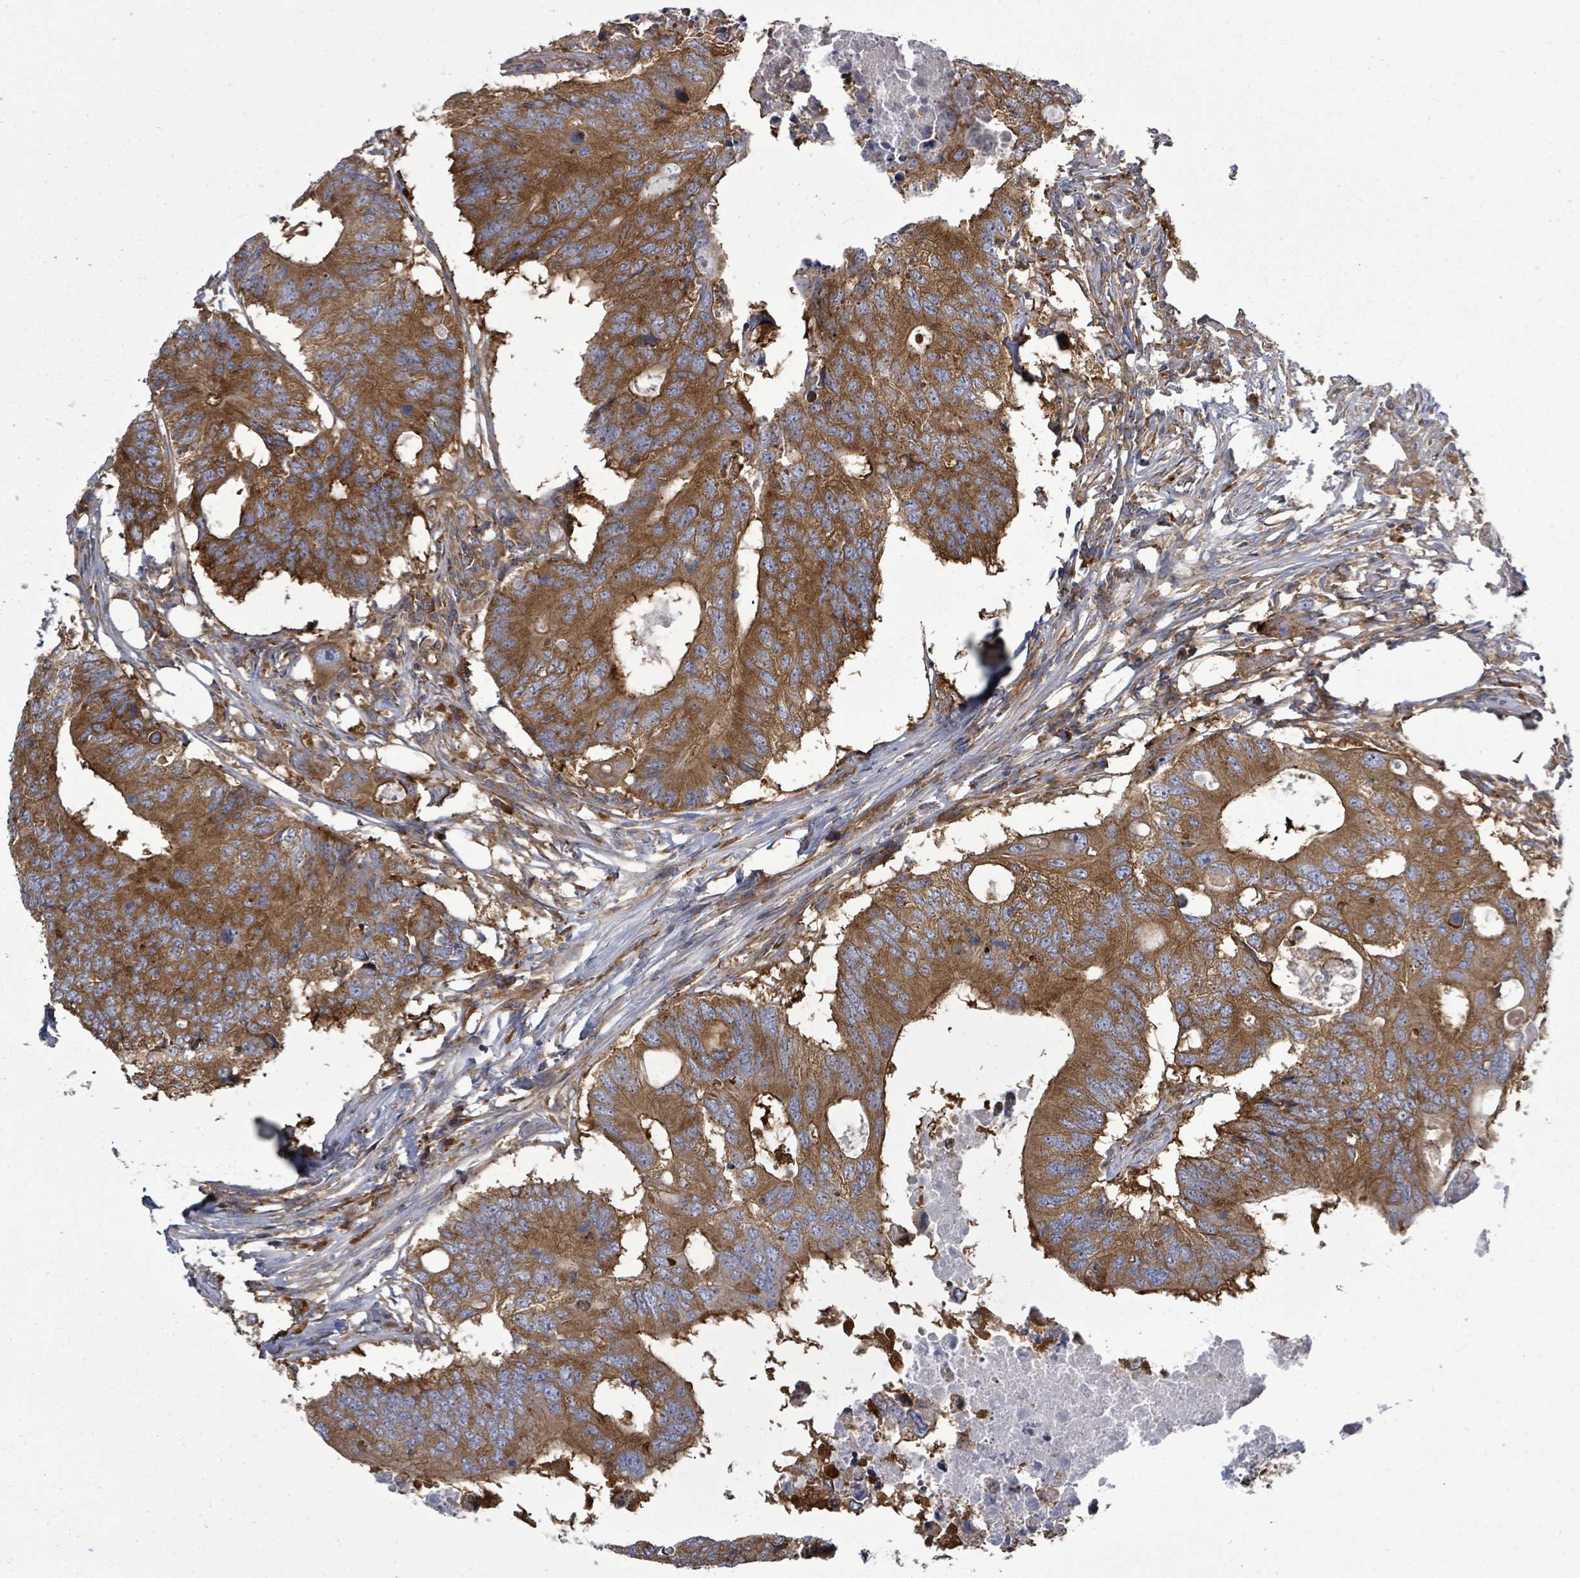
{"staining": {"intensity": "moderate", "quantity": ">75%", "location": "cytoplasmic/membranous"}, "tissue": "colorectal cancer", "cell_type": "Tumor cells", "image_type": "cancer", "snomed": [{"axis": "morphology", "description": "Adenocarcinoma, NOS"}, {"axis": "topography", "description": "Colon"}], "caption": "This micrograph demonstrates immunohistochemistry staining of human colorectal cancer, with medium moderate cytoplasmic/membranous expression in approximately >75% of tumor cells.", "gene": "EIF3C", "patient": {"sex": "male", "age": 71}}